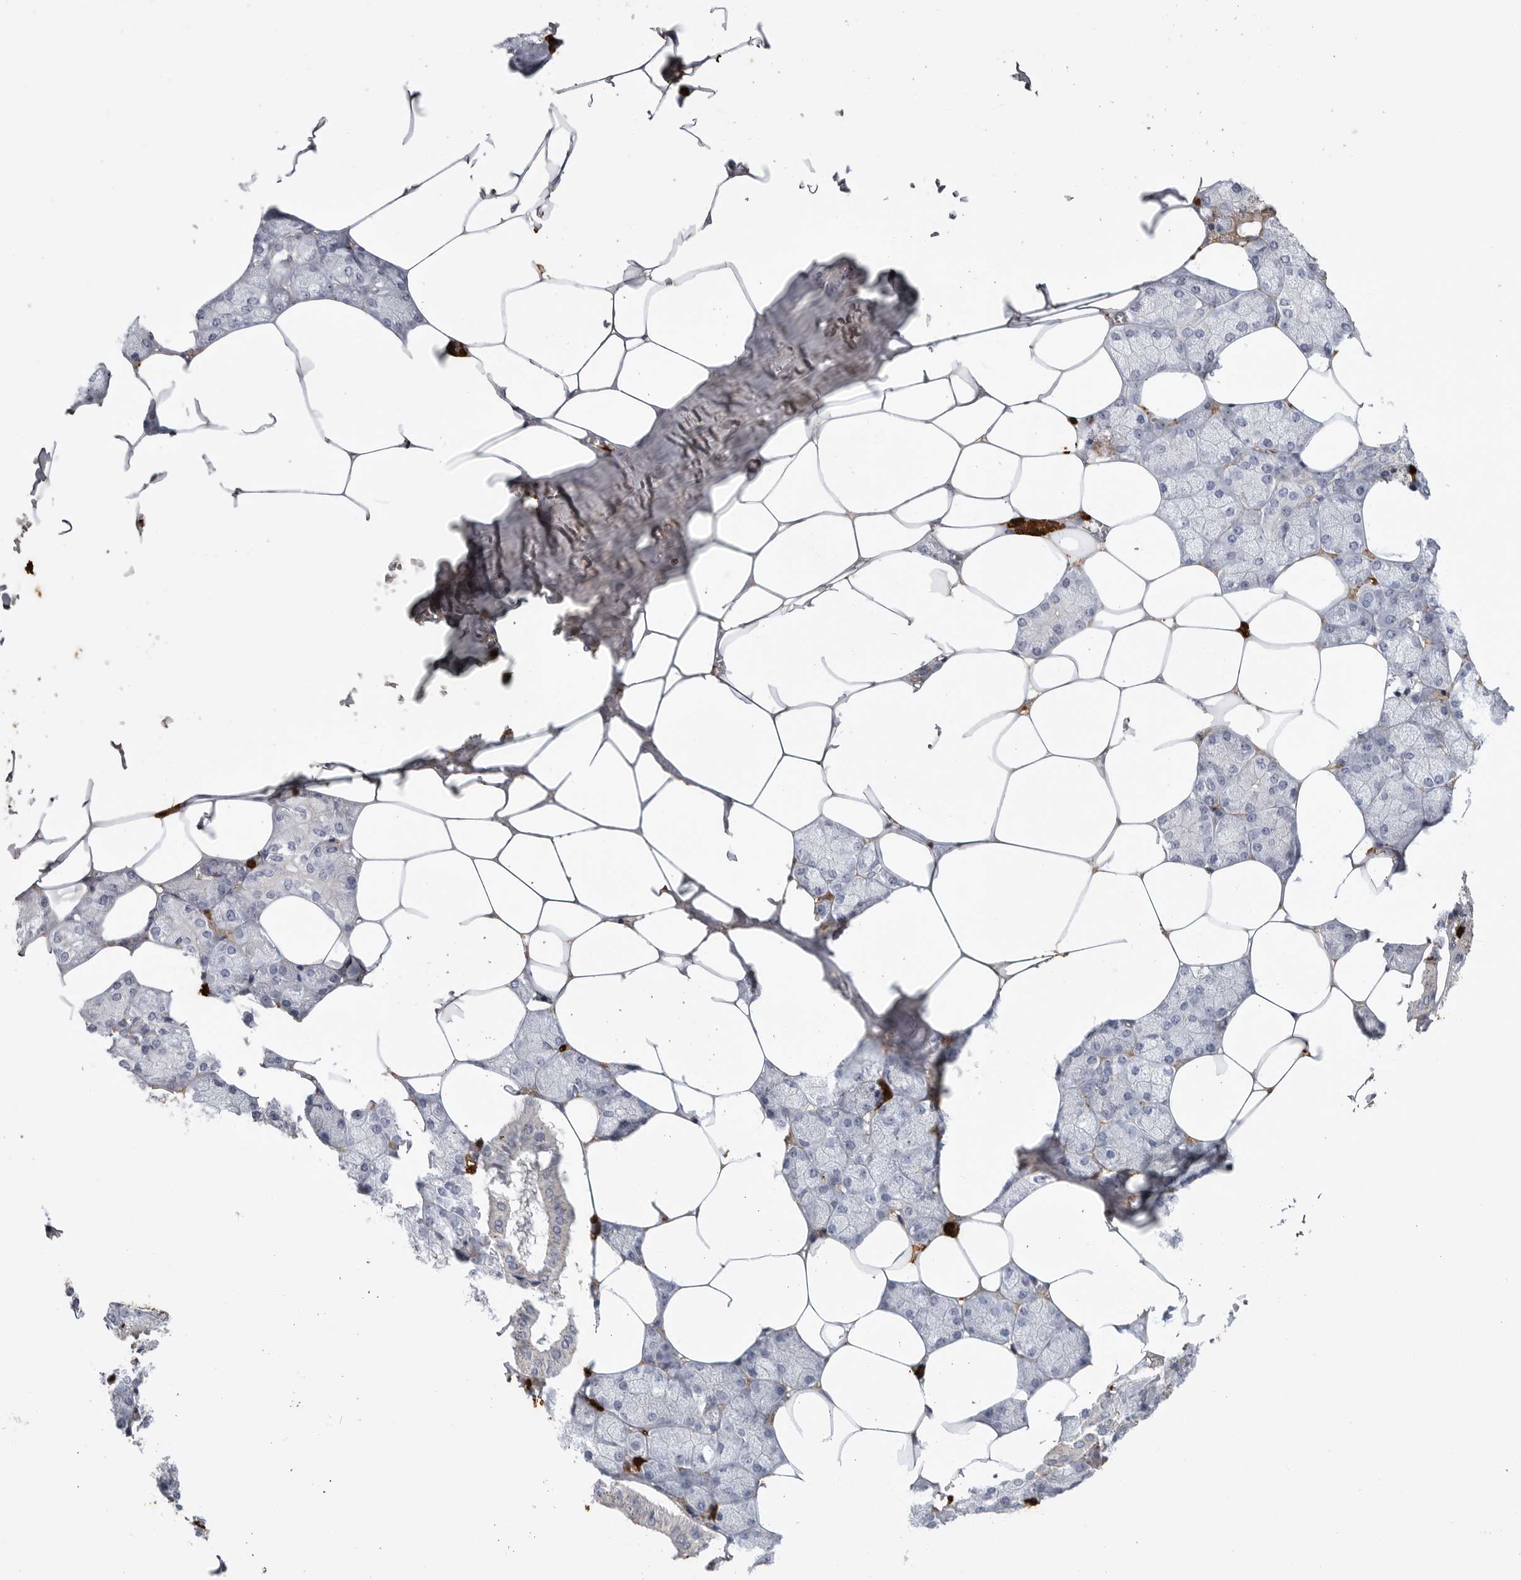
{"staining": {"intensity": "negative", "quantity": "none", "location": "none"}, "tissue": "salivary gland", "cell_type": "Glandular cells", "image_type": "normal", "snomed": [{"axis": "morphology", "description": "Normal tissue, NOS"}, {"axis": "topography", "description": "Salivary gland"}], "caption": "Image shows no significant protein staining in glandular cells of unremarkable salivary gland.", "gene": "CYB561D1", "patient": {"sex": "male", "age": 62}}